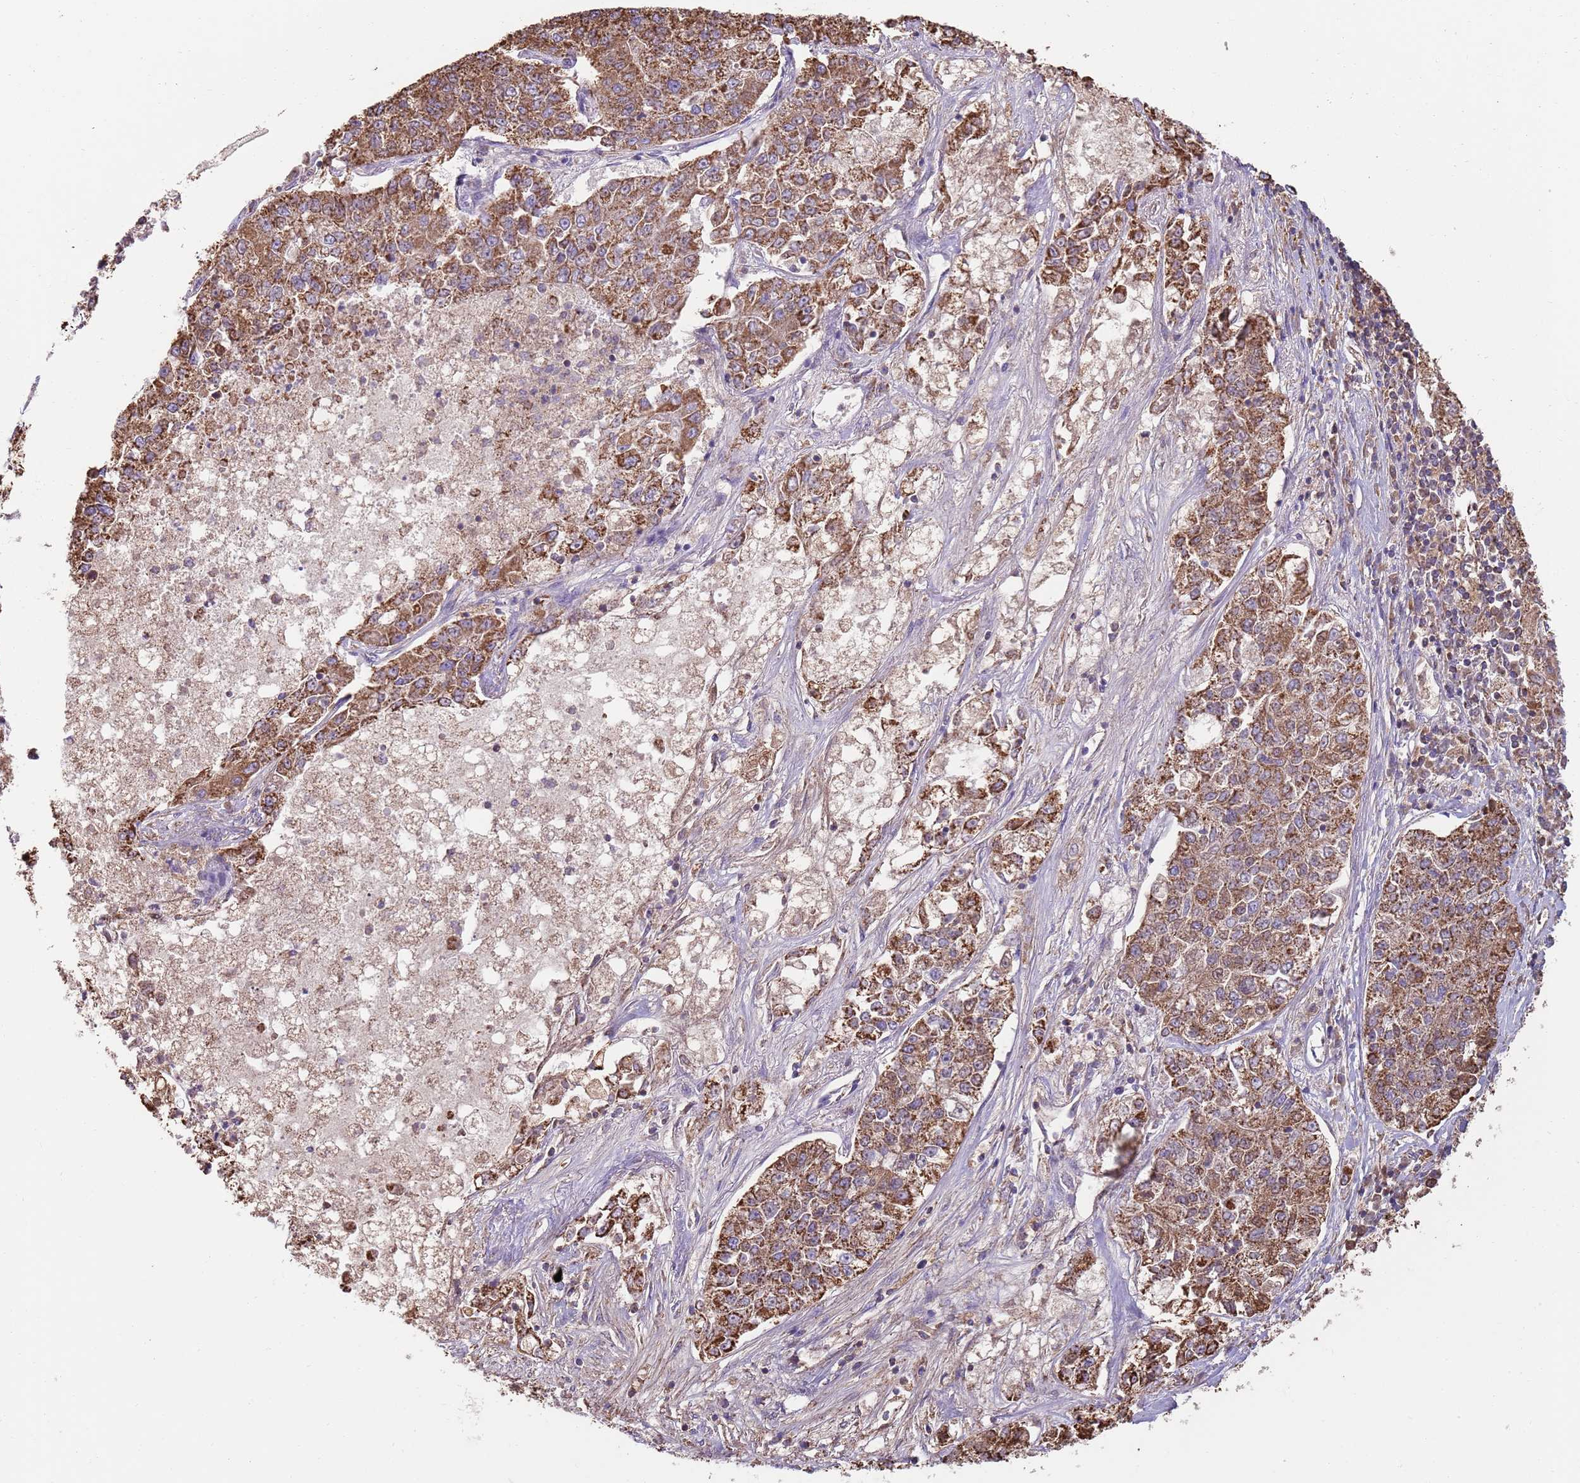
{"staining": {"intensity": "moderate", "quantity": ">75%", "location": "cytoplasmic/membranous"}, "tissue": "lung cancer", "cell_type": "Tumor cells", "image_type": "cancer", "snomed": [{"axis": "morphology", "description": "Adenocarcinoma, NOS"}, {"axis": "topography", "description": "Lung"}], "caption": "IHC (DAB) staining of human lung cancer shows moderate cytoplasmic/membranous protein staining in about >75% of tumor cells.", "gene": "TTLL1", "patient": {"sex": "male", "age": 49}}